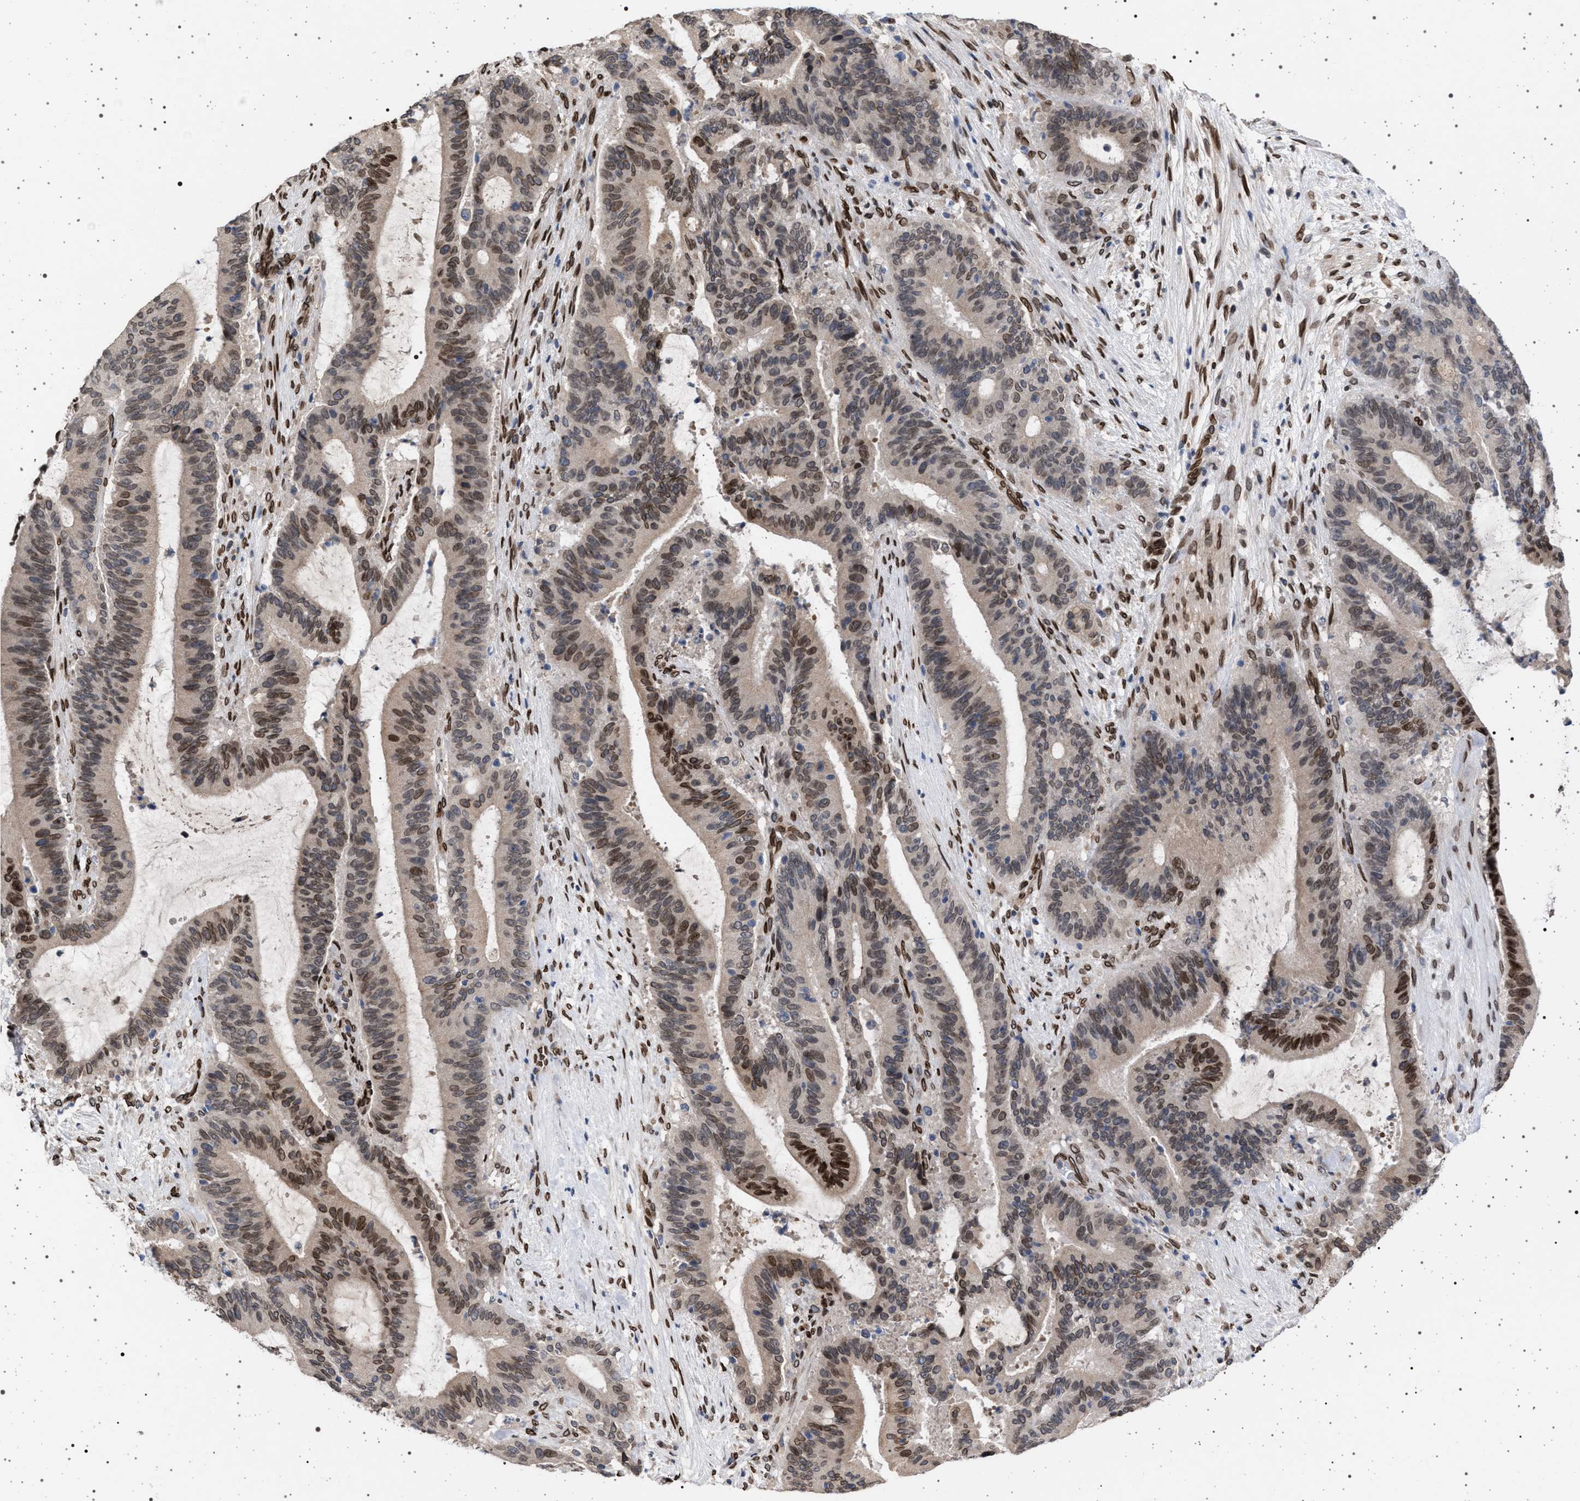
{"staining": {"intensity": "moderate", "quantity": "25%-75%", "location": "cytoplasmic/membranous,nuclear"}, "tissue": "liver cancer", "cell_type": "Tumor cells", "image_type": "cancer", "snomed": [{"axis": "morphology", "description": "Normal tissue, NOS"}, {"axis": "morphology", "description": "Cholangiocarcinoma"}, {"axis": "topography", "description": "Liver"}, {"axis": "topography", "description": "Peripheral nerve tissue"}], "caption": "Protein staining of cholangiocarcinoma (liver) tissue exhibits moderate cytoplasmic/membranous and nuclear positivity in approximately 25%-75% of tumor cells.", "gene": "ING2", "patient": {"sex": "female", "age": 73}}